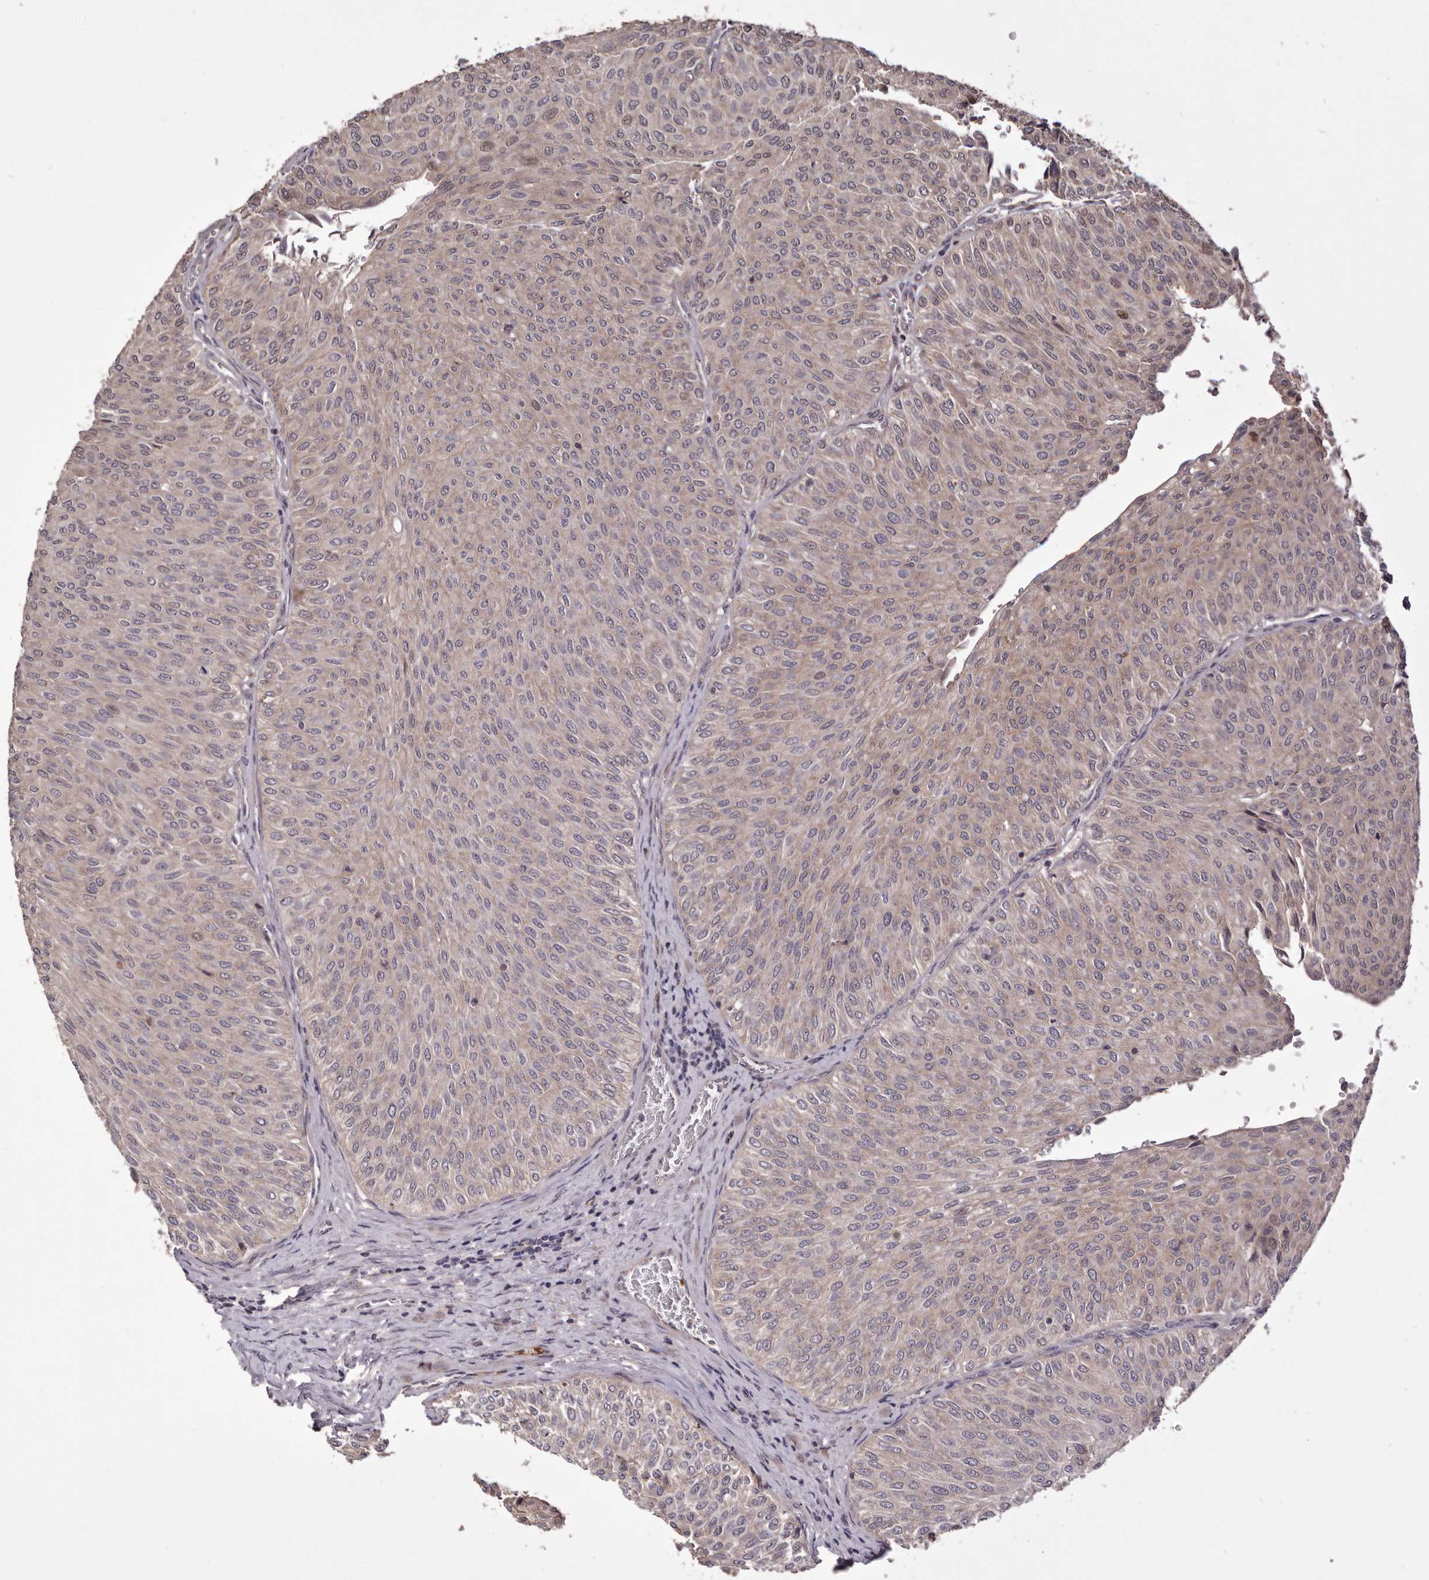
{"staining": {"intensity": "weak", "quantity": ">75%", "location": "cytoplasmic/membranous"}, "tissue": "urothelial cancer", "cell_type": "Tumor cells", "image_type": "cancer", "snomed": [{"axis": "morphology", "description": "Urothelial carcinoma, Low grade"}, {"axis": "topography", "description": "Urinary bladder"}], "caption": "This histopathology image displays immunohistochemistry staining of urothelial cancer, with low weak cytoplasmic/membranous staining in approximately >75% of tumor cells.", "gene": "DOP1A", "patient": {"sex": "male", "age": 78}}